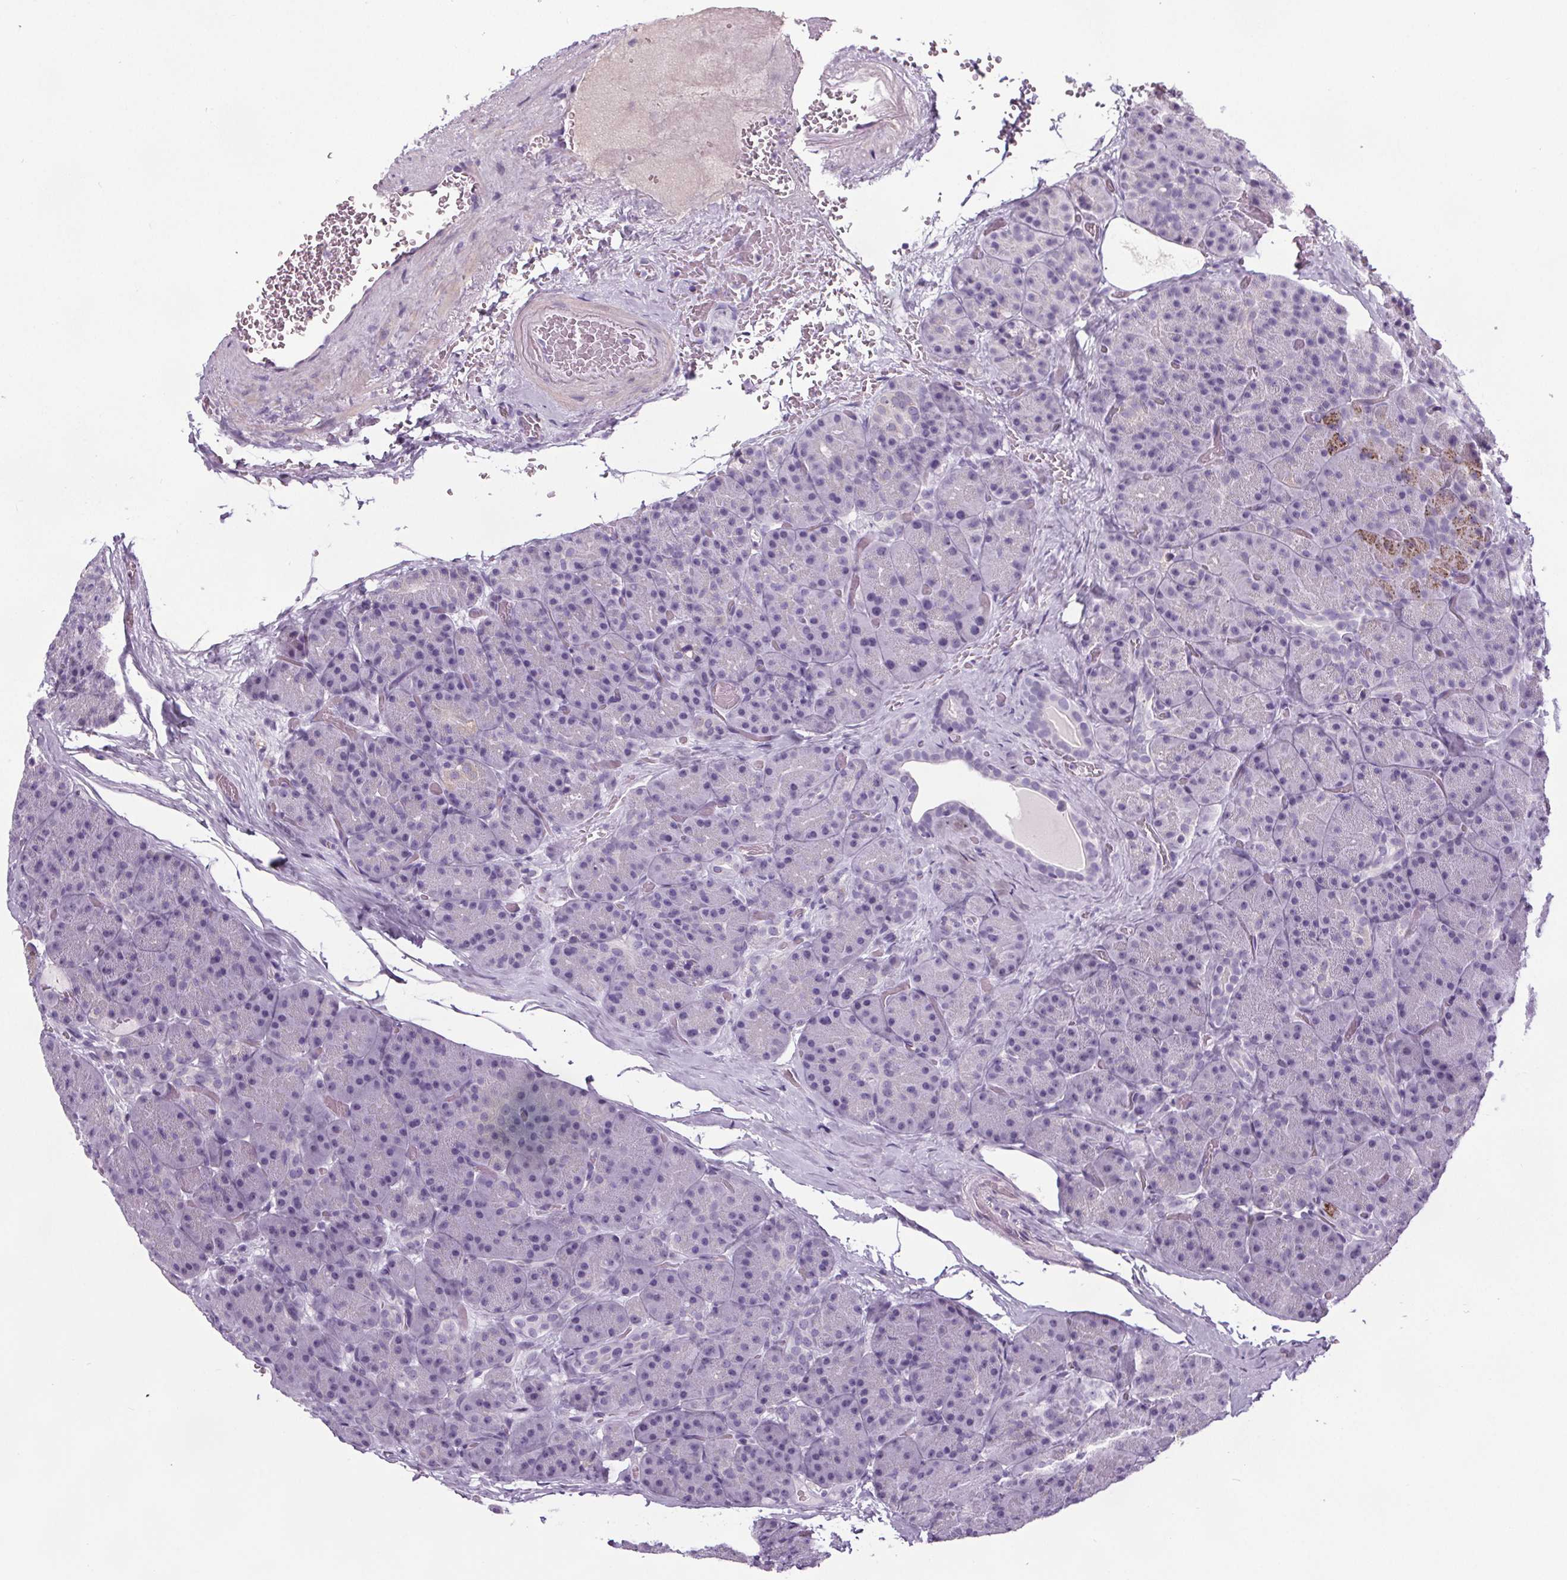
{"staining": {"intensity": "negative", "quantity": "none", "location": "none"}, "tissue": "pancreas", "cell_type": "Exocrine glandular cells", "image_type": "normal", "snomed": [{"axis": "morphology", "description": "Normal tissue, NOS"}, {"axis": "topography", "description": "Pancreas"}], "caption": "The histopathology image demonstrates no significant positivity in exocrine glandular cells of pancreas.", "gene": "ELAVL2", "patient": {"sex": "male", "age": 57}}